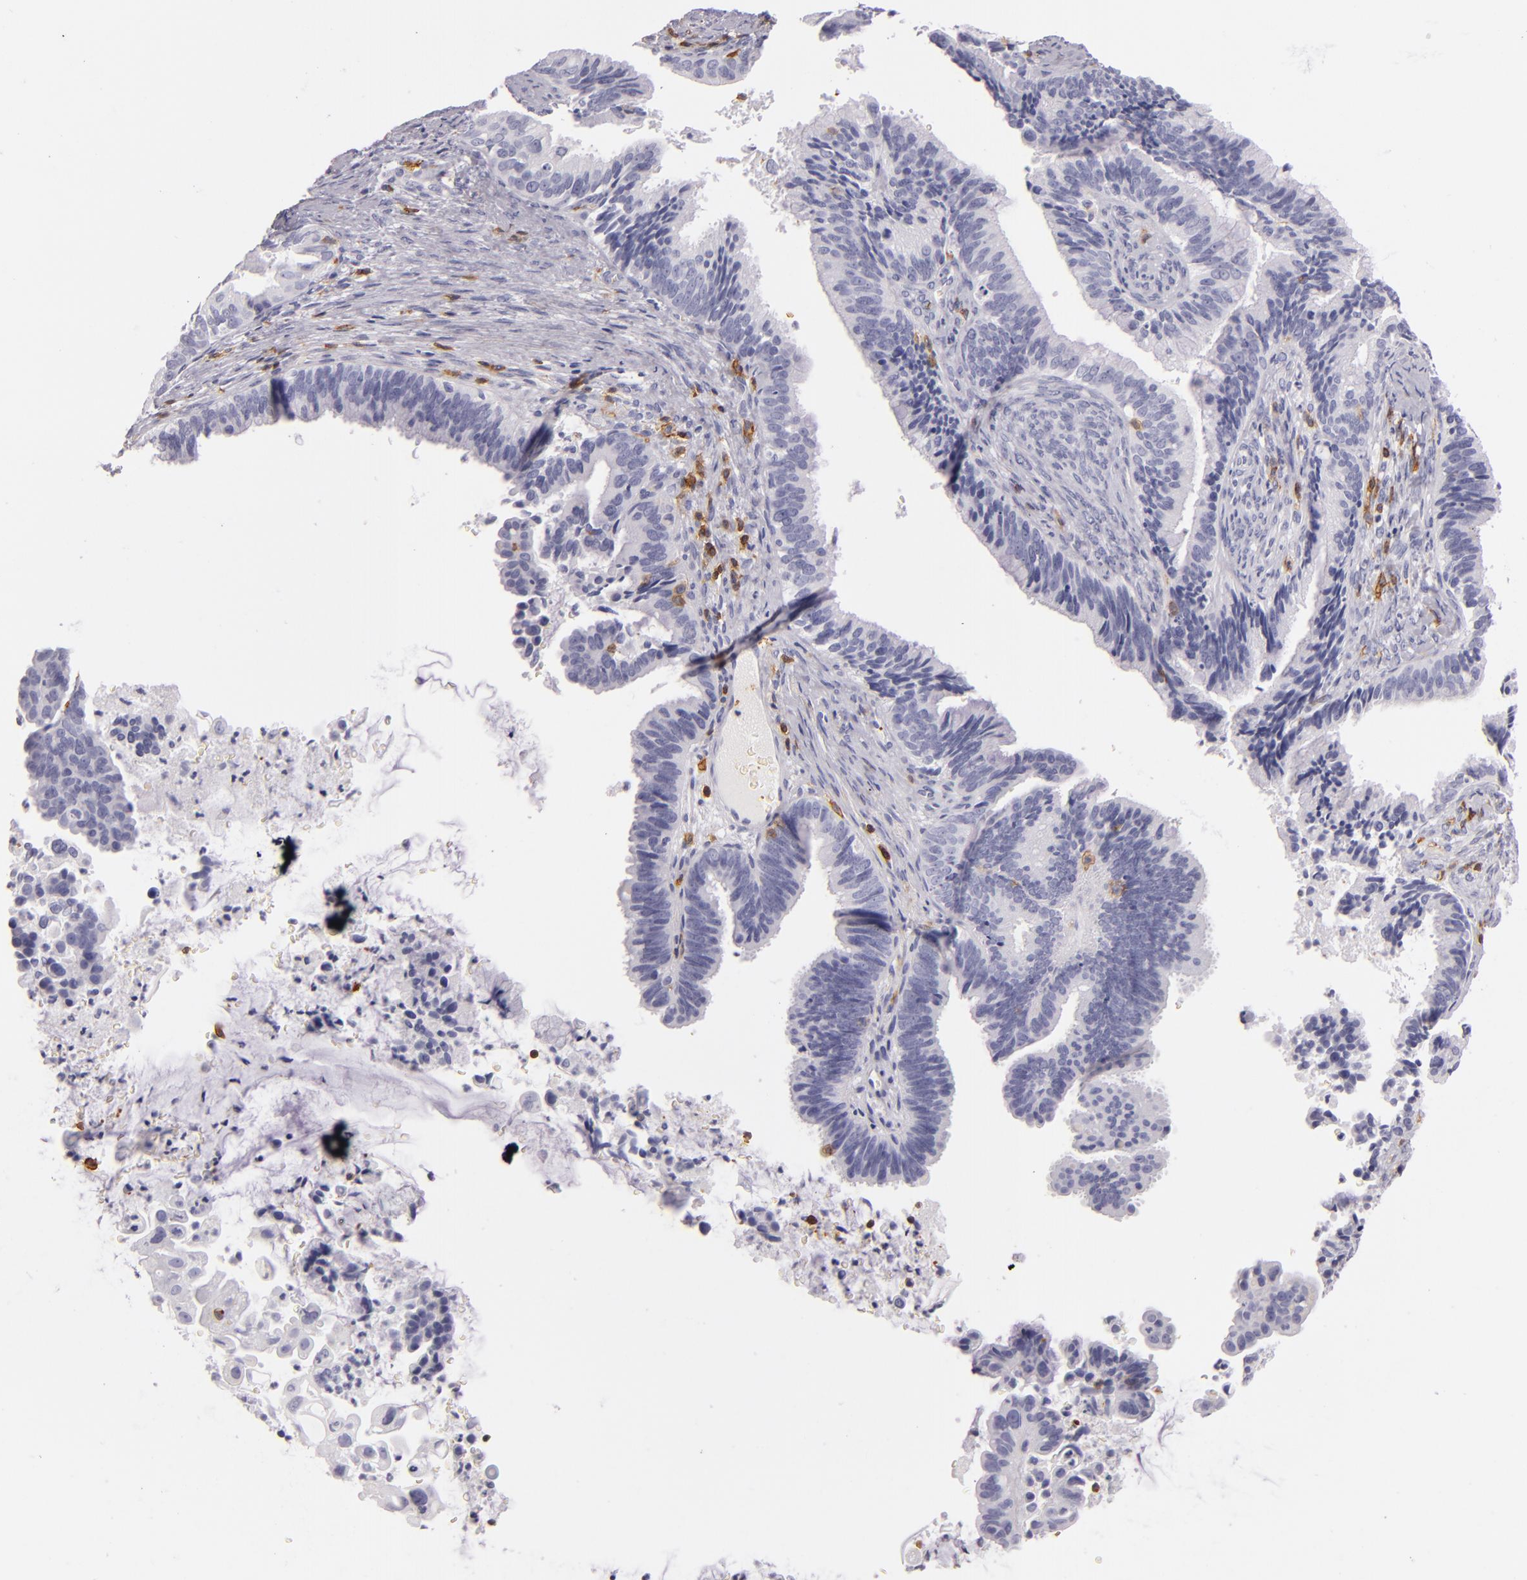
{"staining": {"intensity": "negative", "quantity": "none", "location": "none"}, "tissue": "cervical cancer", "cell_type": "Tumor cells", "image_type": "cancer", "snomed": [{"axis": "morphology", "description": "Adenocarcinoma, NOS"}, {"axis": "topography", "description": "Cervix"}], "caption": "A photomicrograph of human cervical adenocarcinoma is negative for staining in tumor cells. (IHC, brightfield microscopy, high magnification).", "gene": "LAT", "patient": {"sex": "female", "age": 47}}